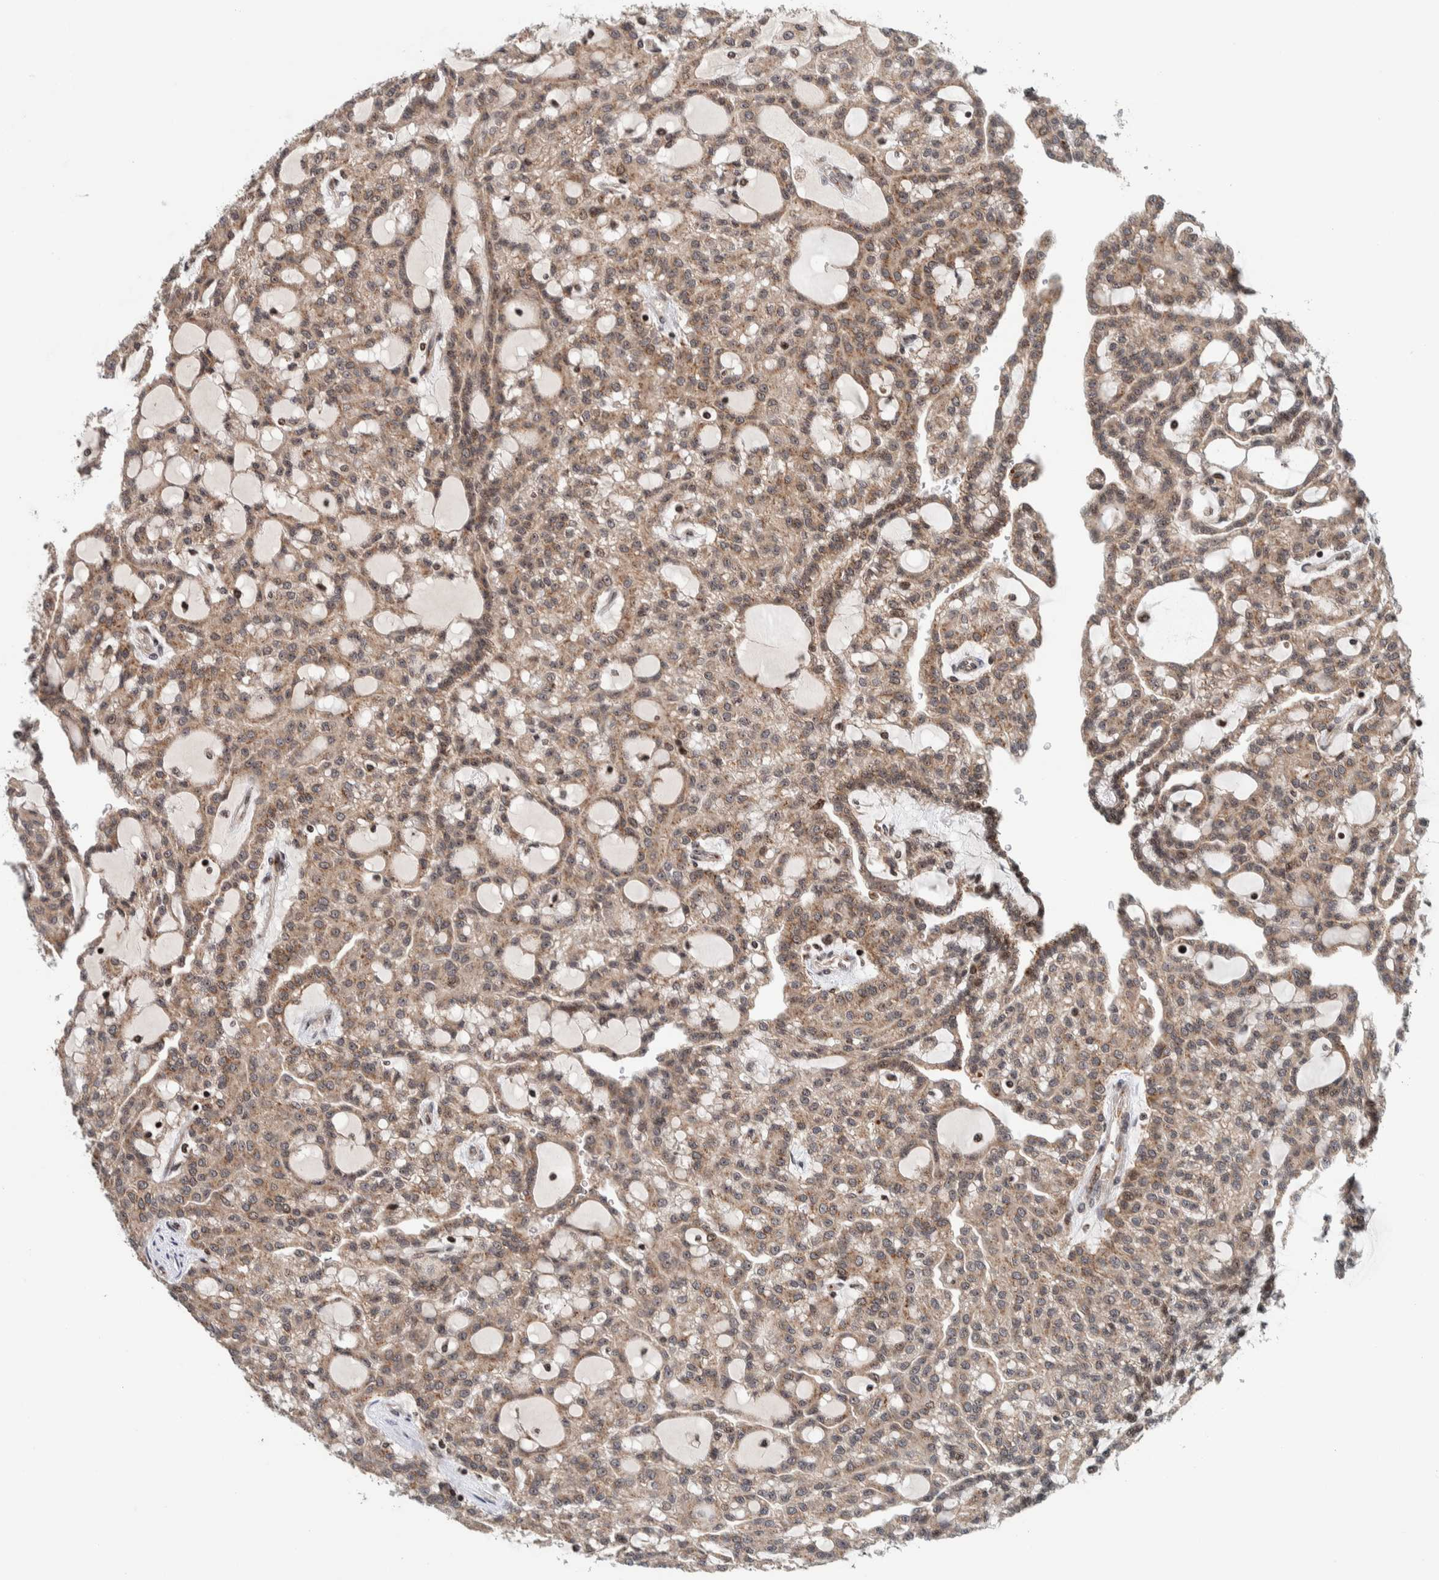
{"staining": {"intensity": "moderate", "quantity": ">75%", "location": "cytoplasmic/membranous"}, "tissue": "renal cancer", "cell_type": "Tumor cells", "image_type": "cancer", "snomed": [{"axis": "morphology", "description": "Adenocarcinoma, NOS"}, {"axis": "topography", "description": "Kidney"}], "caption": "Renal adenocarcinoma stained with immunohistochemistry displays moderate cytoplasmic/membranous staining in approximately >75% of tumor cells. (DAB (3,3'-diaminobenzidine) IHC with brightfield microscopy, high magnification).", "gene": "CCDC182", "patient": {"sex": "male", "age": 63}}